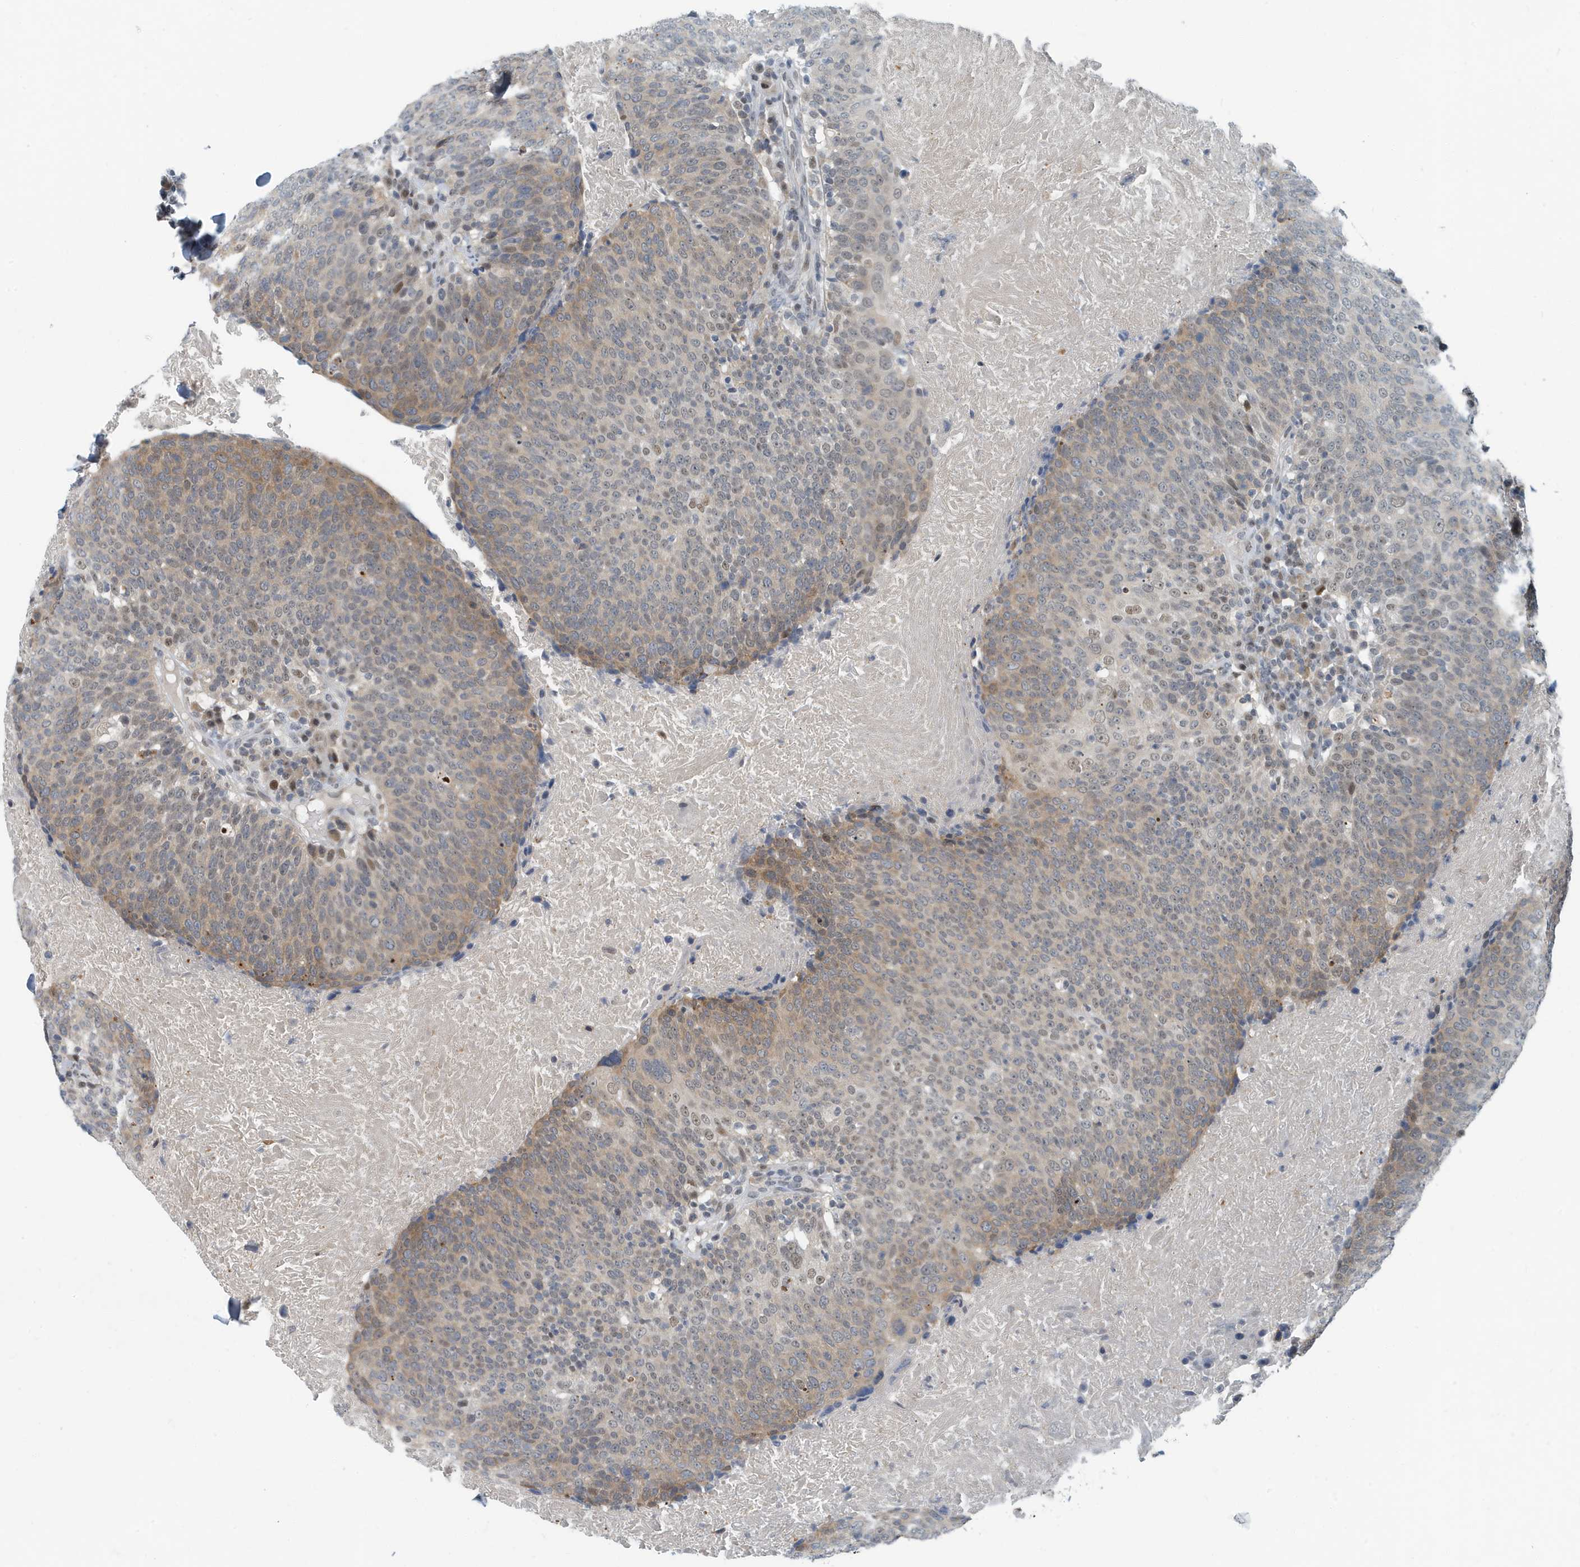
{"staining": {"intensity": "moderate", "quantity": "25%-75%", "location": "cytoplasmic/membranous,nuclear"}, "tissue": "head and neck cancer", "cell_type": "Tumor cells", "image_type": "cancer", "snomed": [{"axis": "morphology", "description": "Squamous cell carcinoma, NOS"}, {"axis": "morphology", "description": "Squamous cell carcinoma, metastatic, NOS"}, {"axis": "topography", "description": "Lymph node"}, {"axis": "topography", "description": "Head-Neck"}], "caption": "Immunohistochemical staining of head and neck cancer (metastatic squamous cell carcinoma) shows medium levels of moderate cytoplasmic/membranous and nuclear staining in about 25%-75% of tumor cells. (DAB IHC with brightfield microscopy, high magnification).", "gene": "KIF15", "patient": {"sex": "male", "age": 62}}